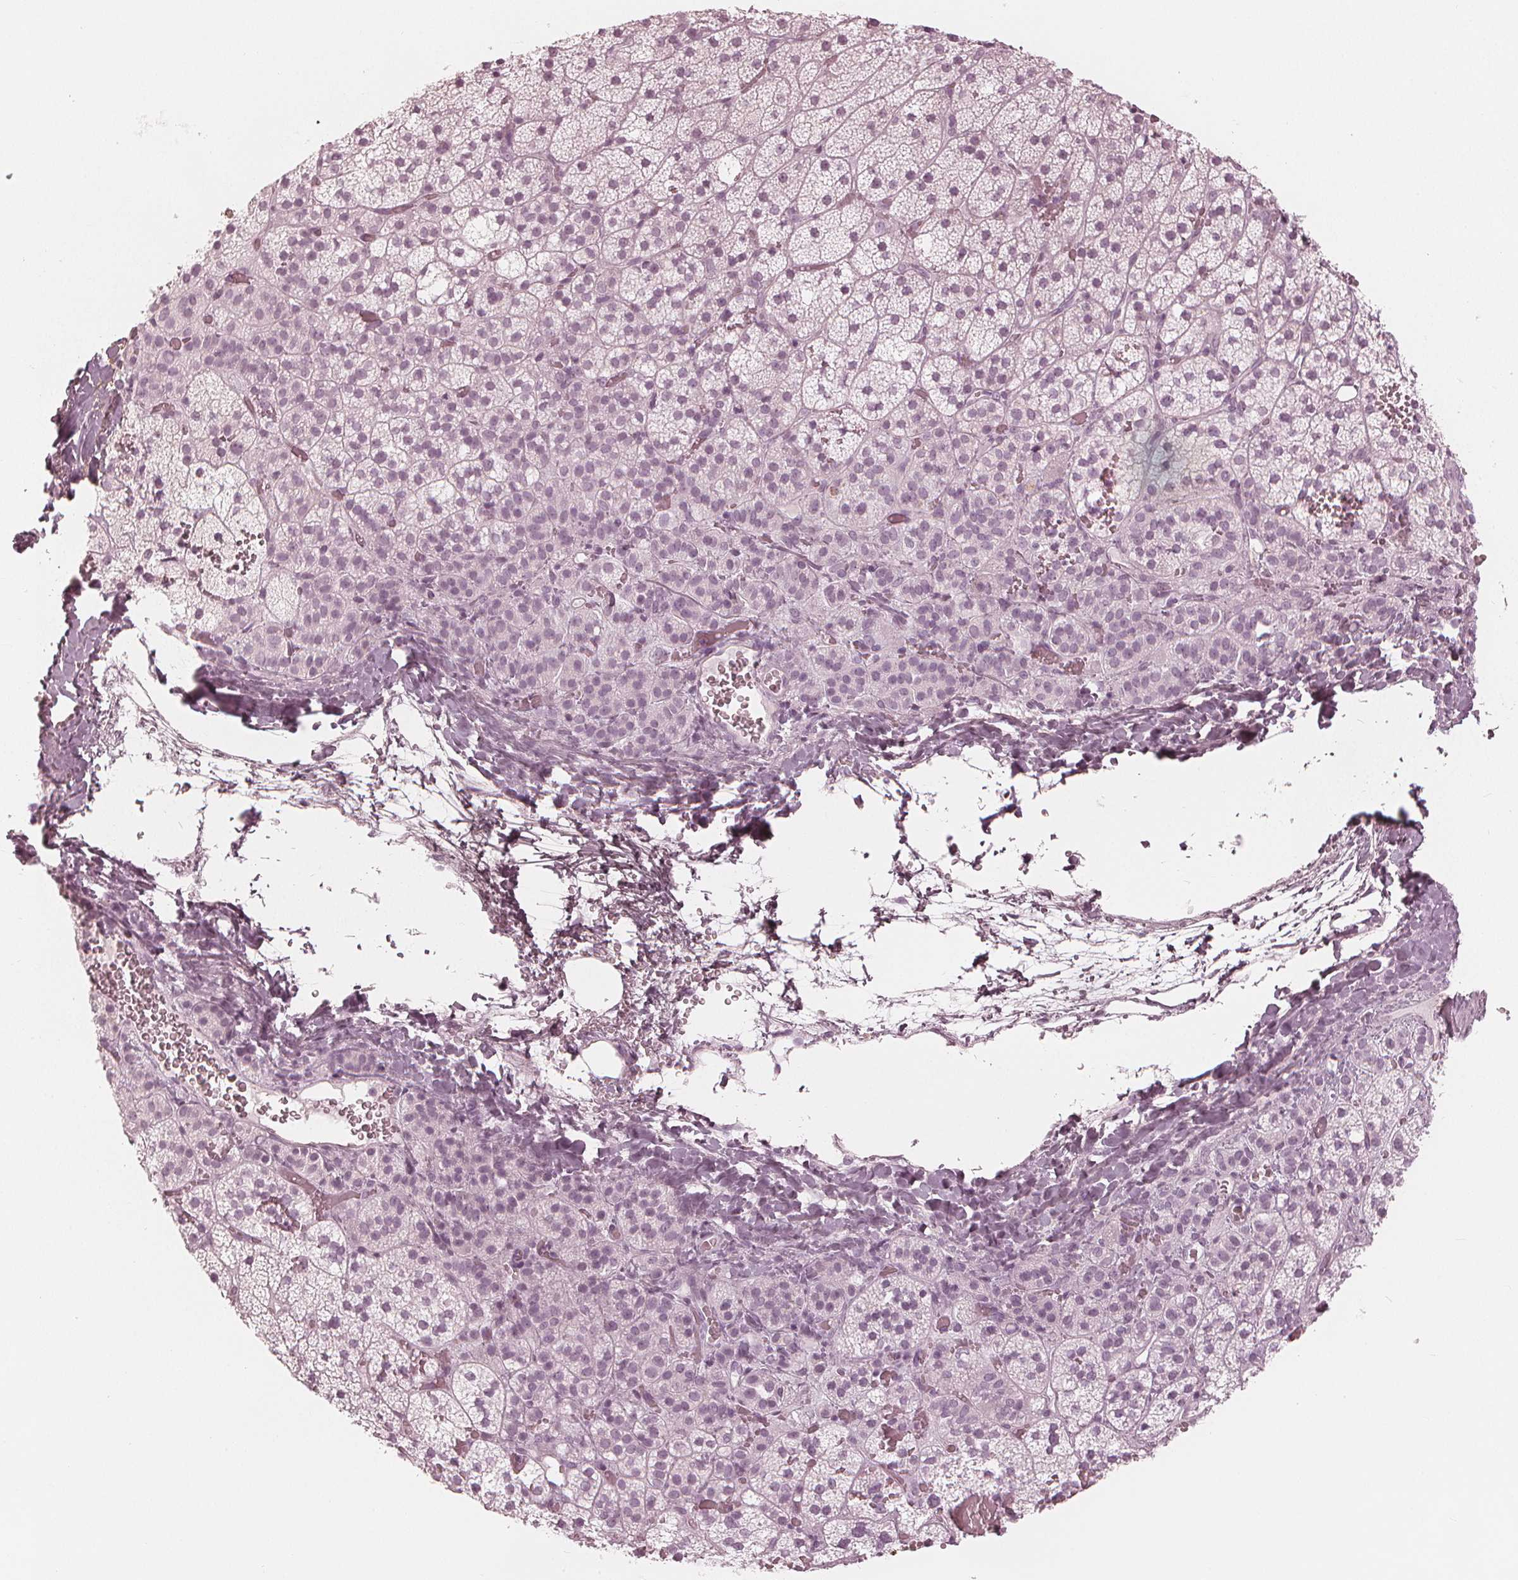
{"staining": {"intensity": "negative", "quantity": "none", "location": "none"}, "tissue": "adrenal gland", "cell_type": "Glandular cells", "image_type": "normal", "snomed": [{"axis": "morphology", "description": "Normal tissue, NOS"}, {"axis": "topography", "description": "Adrenal gland"}], "caption": "This is an IHC micrograph of benign human adrenal gland. There is no positivity in glandular cells.", "gene": "PAEP", "patient": {"sex": "male", "age": 53}}